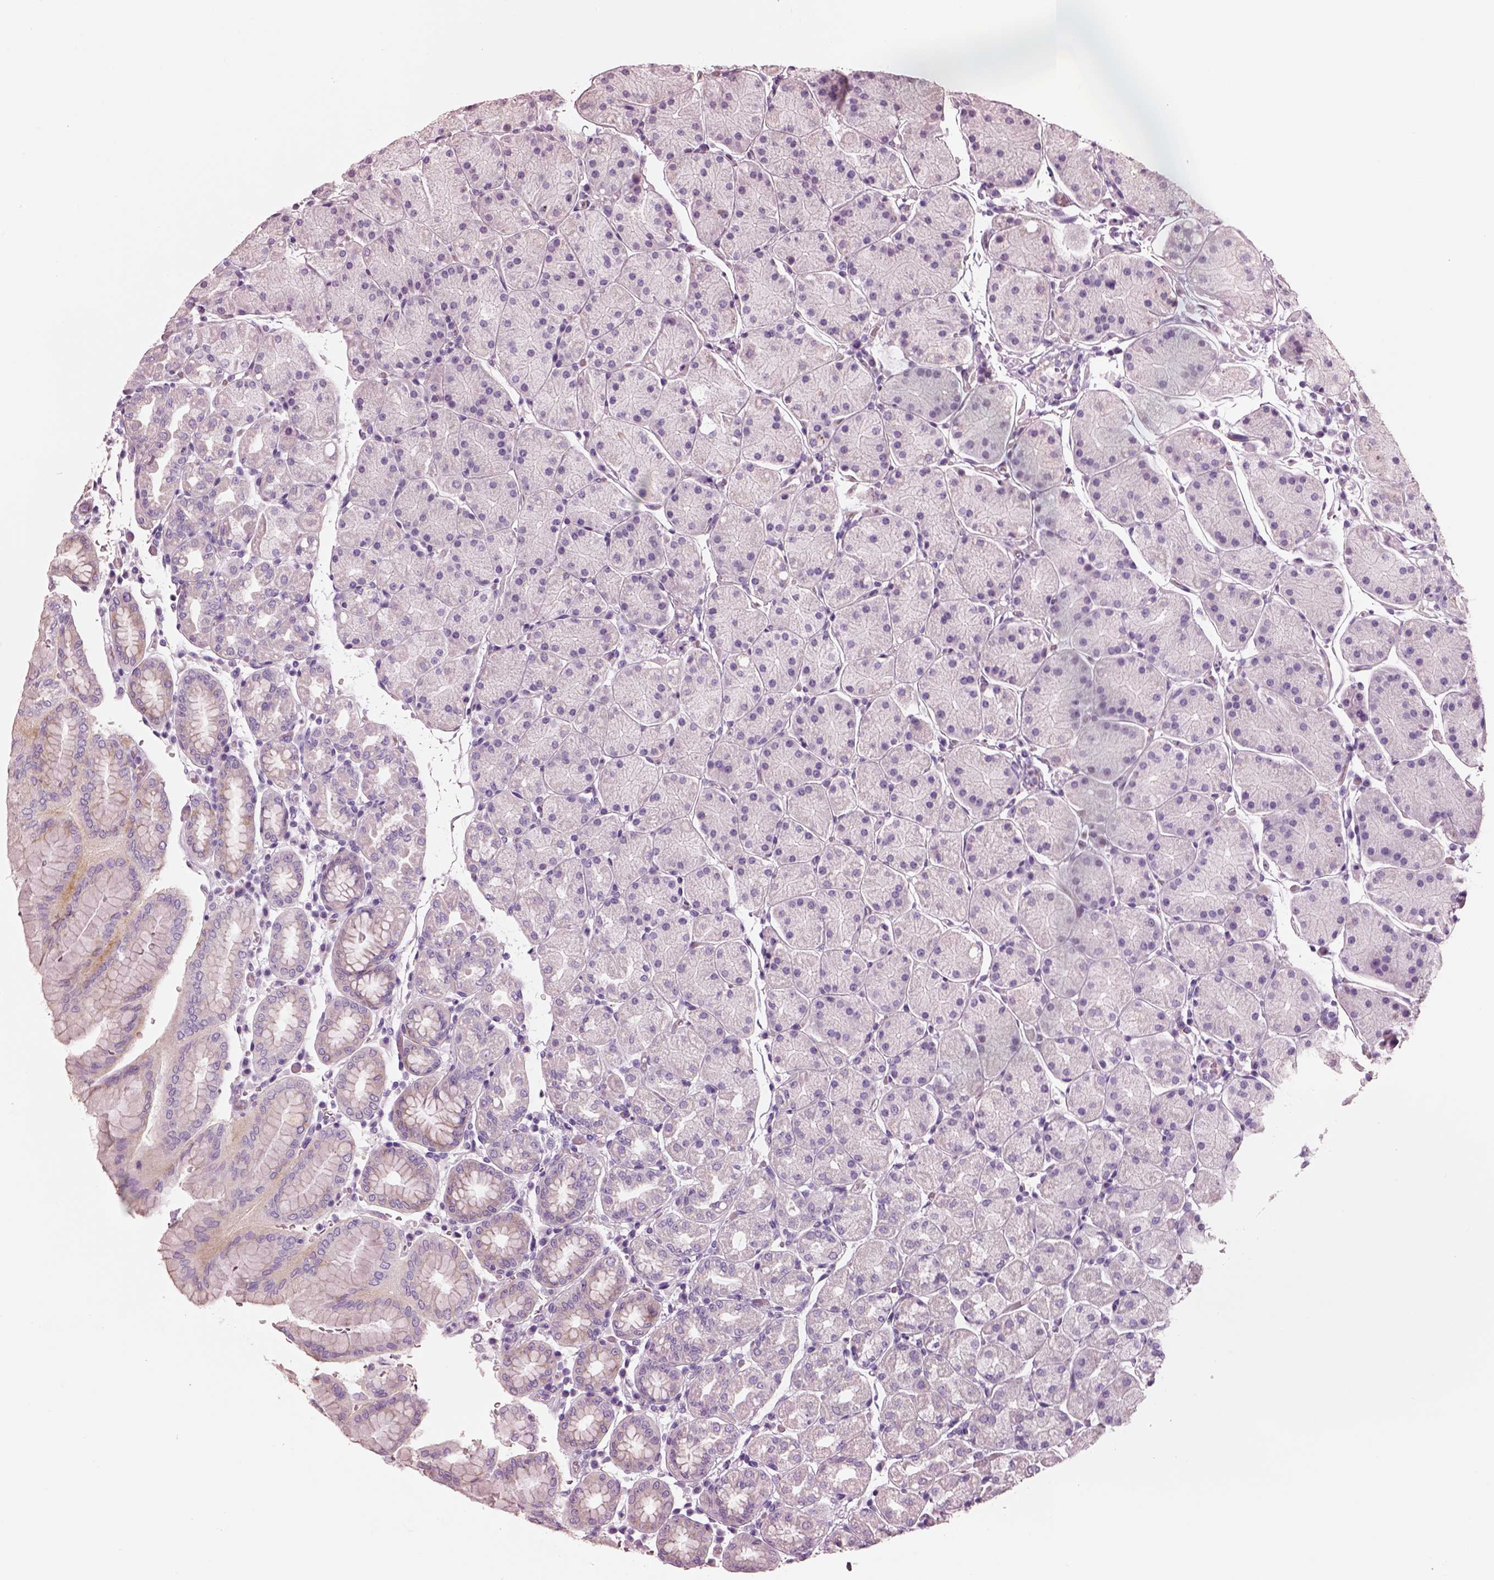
{"staining": {"intensity": "negative", "quantity": "none", "location": "none"}, "tissue": "stomach", "cell_type": "Glandular cells", "image_type": "normal", "snomed": [{"axis": "morphology", "description": "Normal tissue, NOS"}, {"axis": "topography", "description": "Stomach"}], "caption": "Immunohistochemistry (IHC) image of normal stomach stained for a protein (brown), which demonstrates no positivity in glandular cells. (Brightfield microscopy of DAB immunohistochemistry at high magnification).", "gene": "PNOC", "patient": {"sex": "male", "age": 54}}